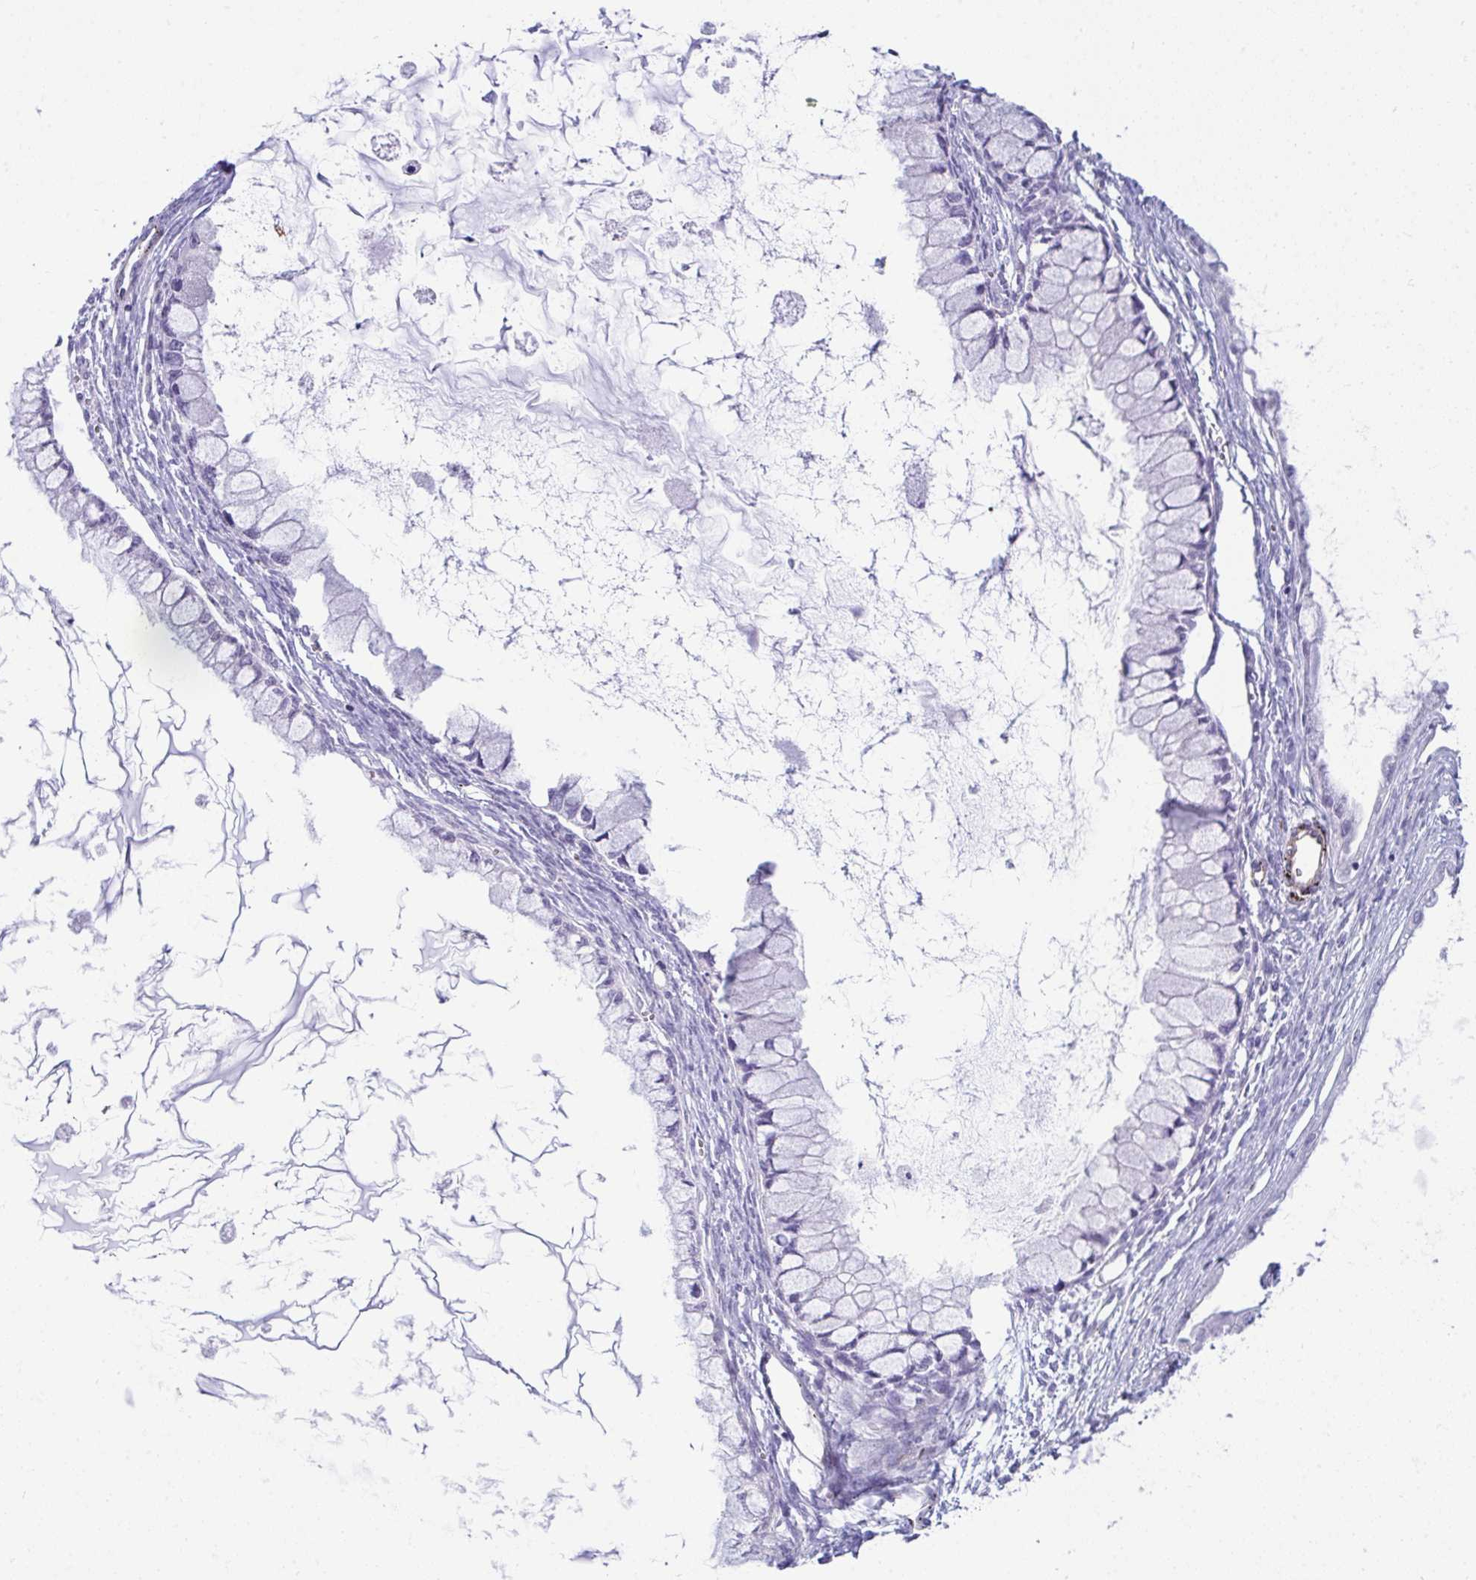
{"staining": {"intensity": "negative", "quantity": "none", "location": "none"}, "tissue": "ovarian cancer", "cell_type": "Tumor cells", "image_type": "cancer", "snomed": [{"axis": "morphology", "description": "Cystadenocarcinoma, mucinous, NOS"}, {"axis": "topography", "description": "Ovary"}], "caption": "Immunohistochemistry (IHC) micrograph of neoplastic tissue: human ovarian cancer (mucinous cystadenocarcinoma) stained with DAB (3,3'-diaminobenzidine) exhibits no significant protein staining in tumor cells.", "gene": "UBL3", "patient": {"sex": "female", "age": 34}}